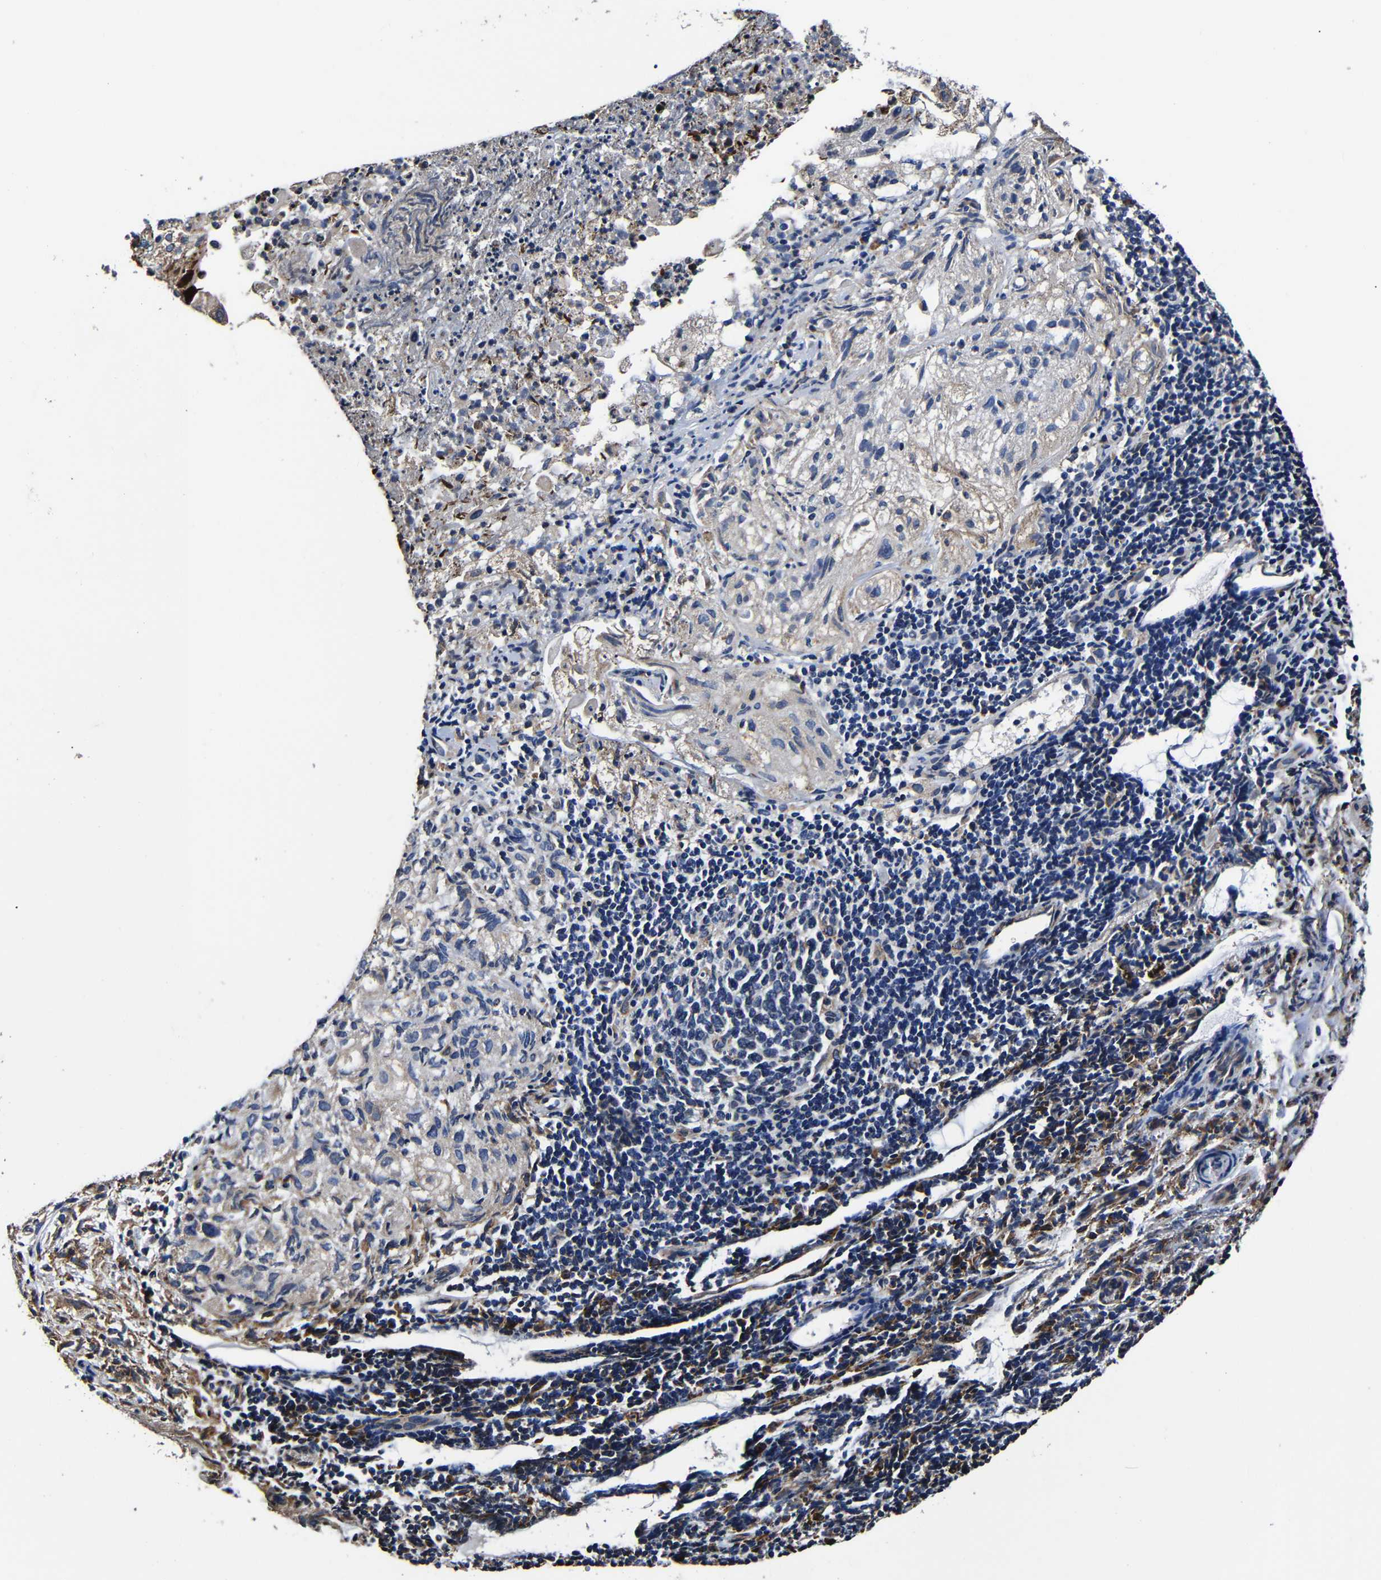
{"staining": {"intensity": "negative", "quantity": "none", "location": "none"}, "tissue": "lung cancer", "cell_type": "Tumor cells", "image_type": "cancer", "snomed": [{"axis": "morphology", "description": "Inflammation, NOS"}, {"axis": "morphology", "description": "Squamous cell carcinoma, NOS"}, {"axis": "topography", "description": "Lymph node"}, {"axis": "topography", "description": "Soft tissue"}, {"axis": "topography", "description": "Lung"}], "caption": "High power microscopy image of an immunohistochemistry (IHC) micrograph of lung squamous cell carcinoma, revealing no significant expression in tumor cells.", "gene": "SCN9A", "patient": {"sex": "male", "age": 66}}